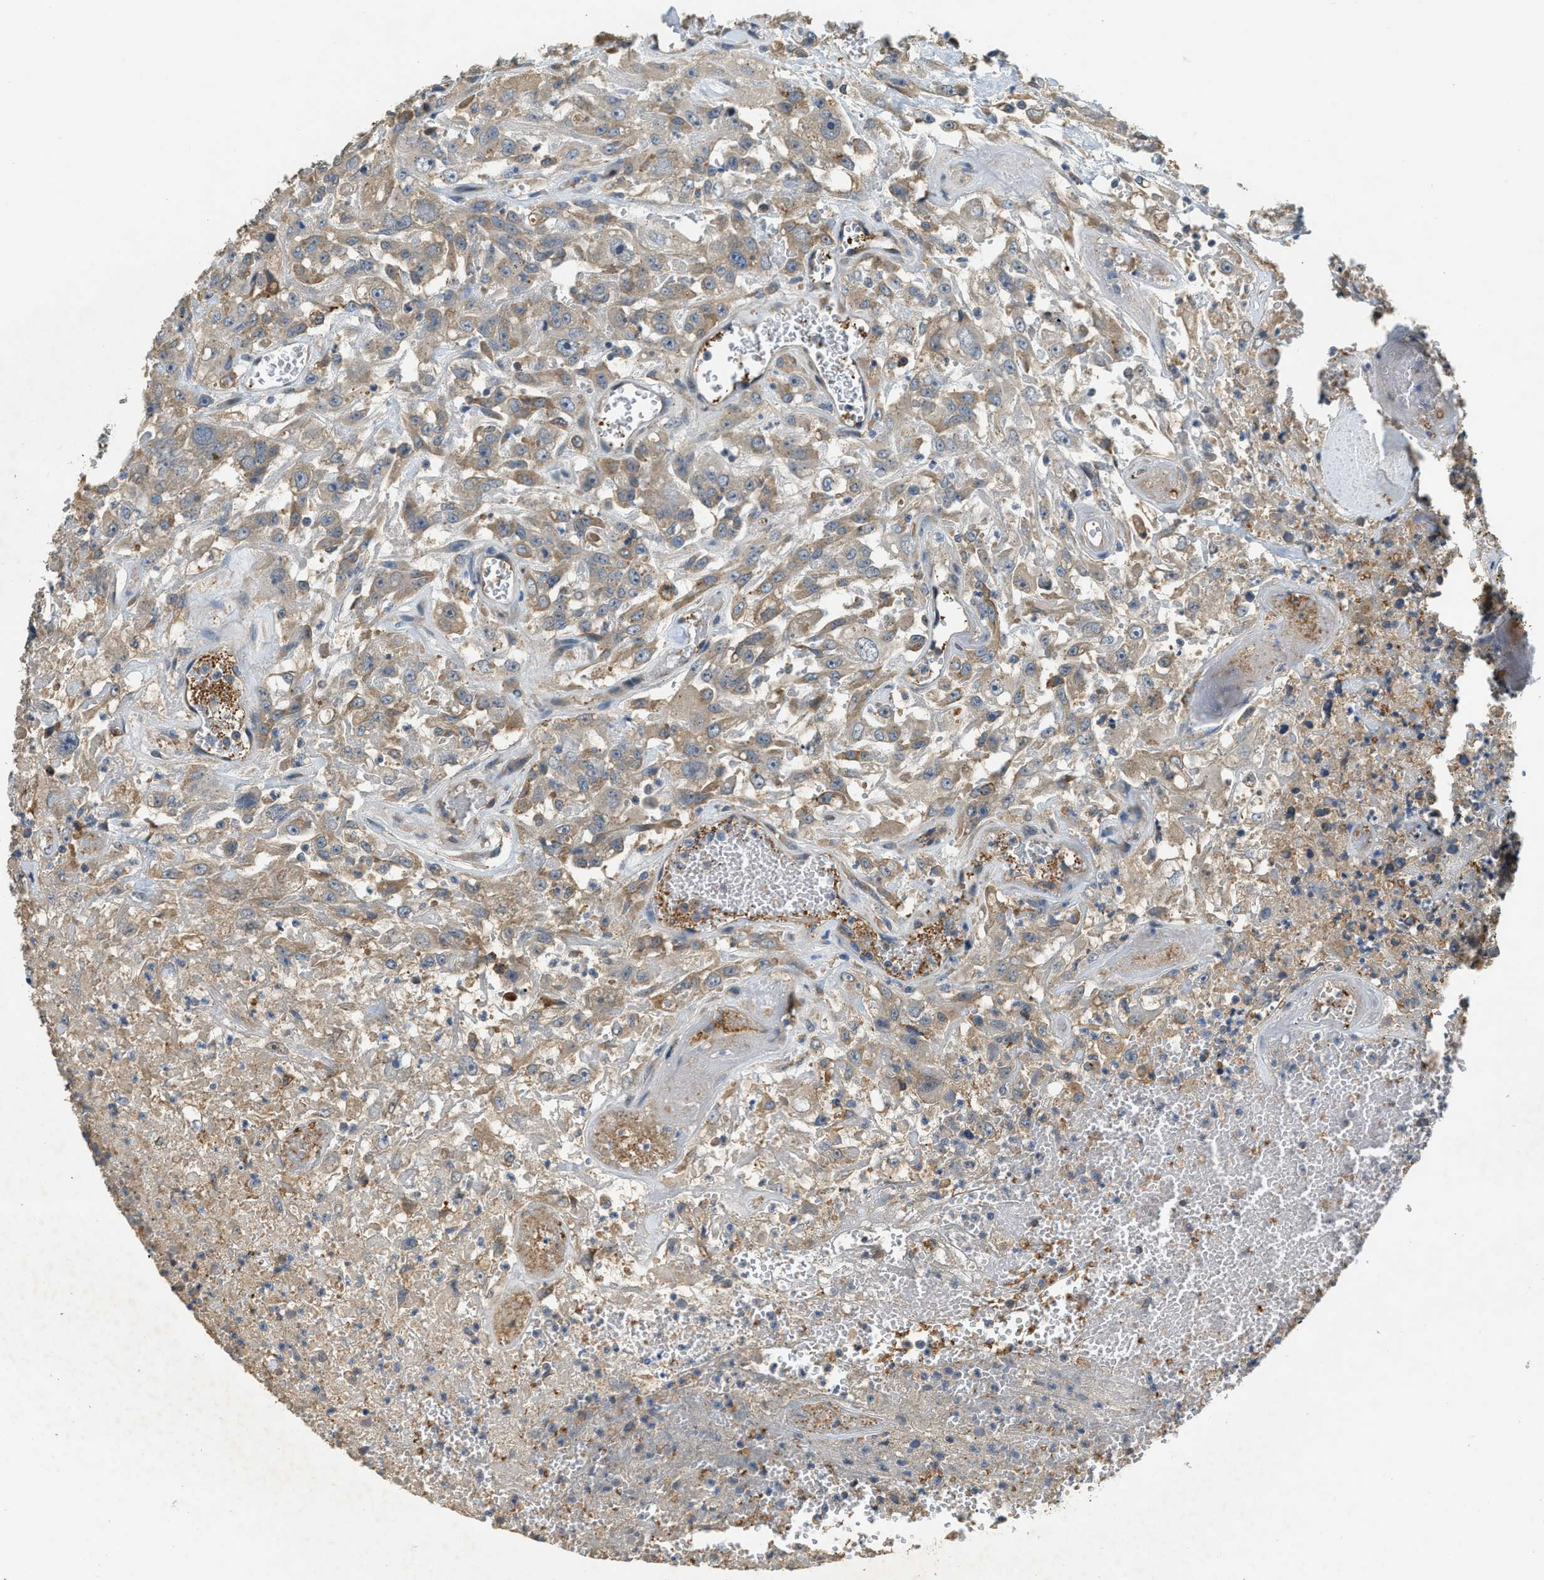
{"staining": {"intensity": "weak", "quantity": ">75%", "location": "cytoplasmic/membranous"}, "tissue": "urothelial cancer", "cell_type": "Tumor cells", "image_type": "cancer", "snomed": [{"axis": "morphology", "description": "Urothelial carcinoma, High grade"}, {"axis": "topography", "description": "Urinary bladder"}], "caption": "Brown immunohistochemical staining in urothelial cancer displays weak cytoplasmic/membranous staining in about >75% of tumor cells.", "gene": "CFLAR", "patient": {"sex": "male", "age": 46}}